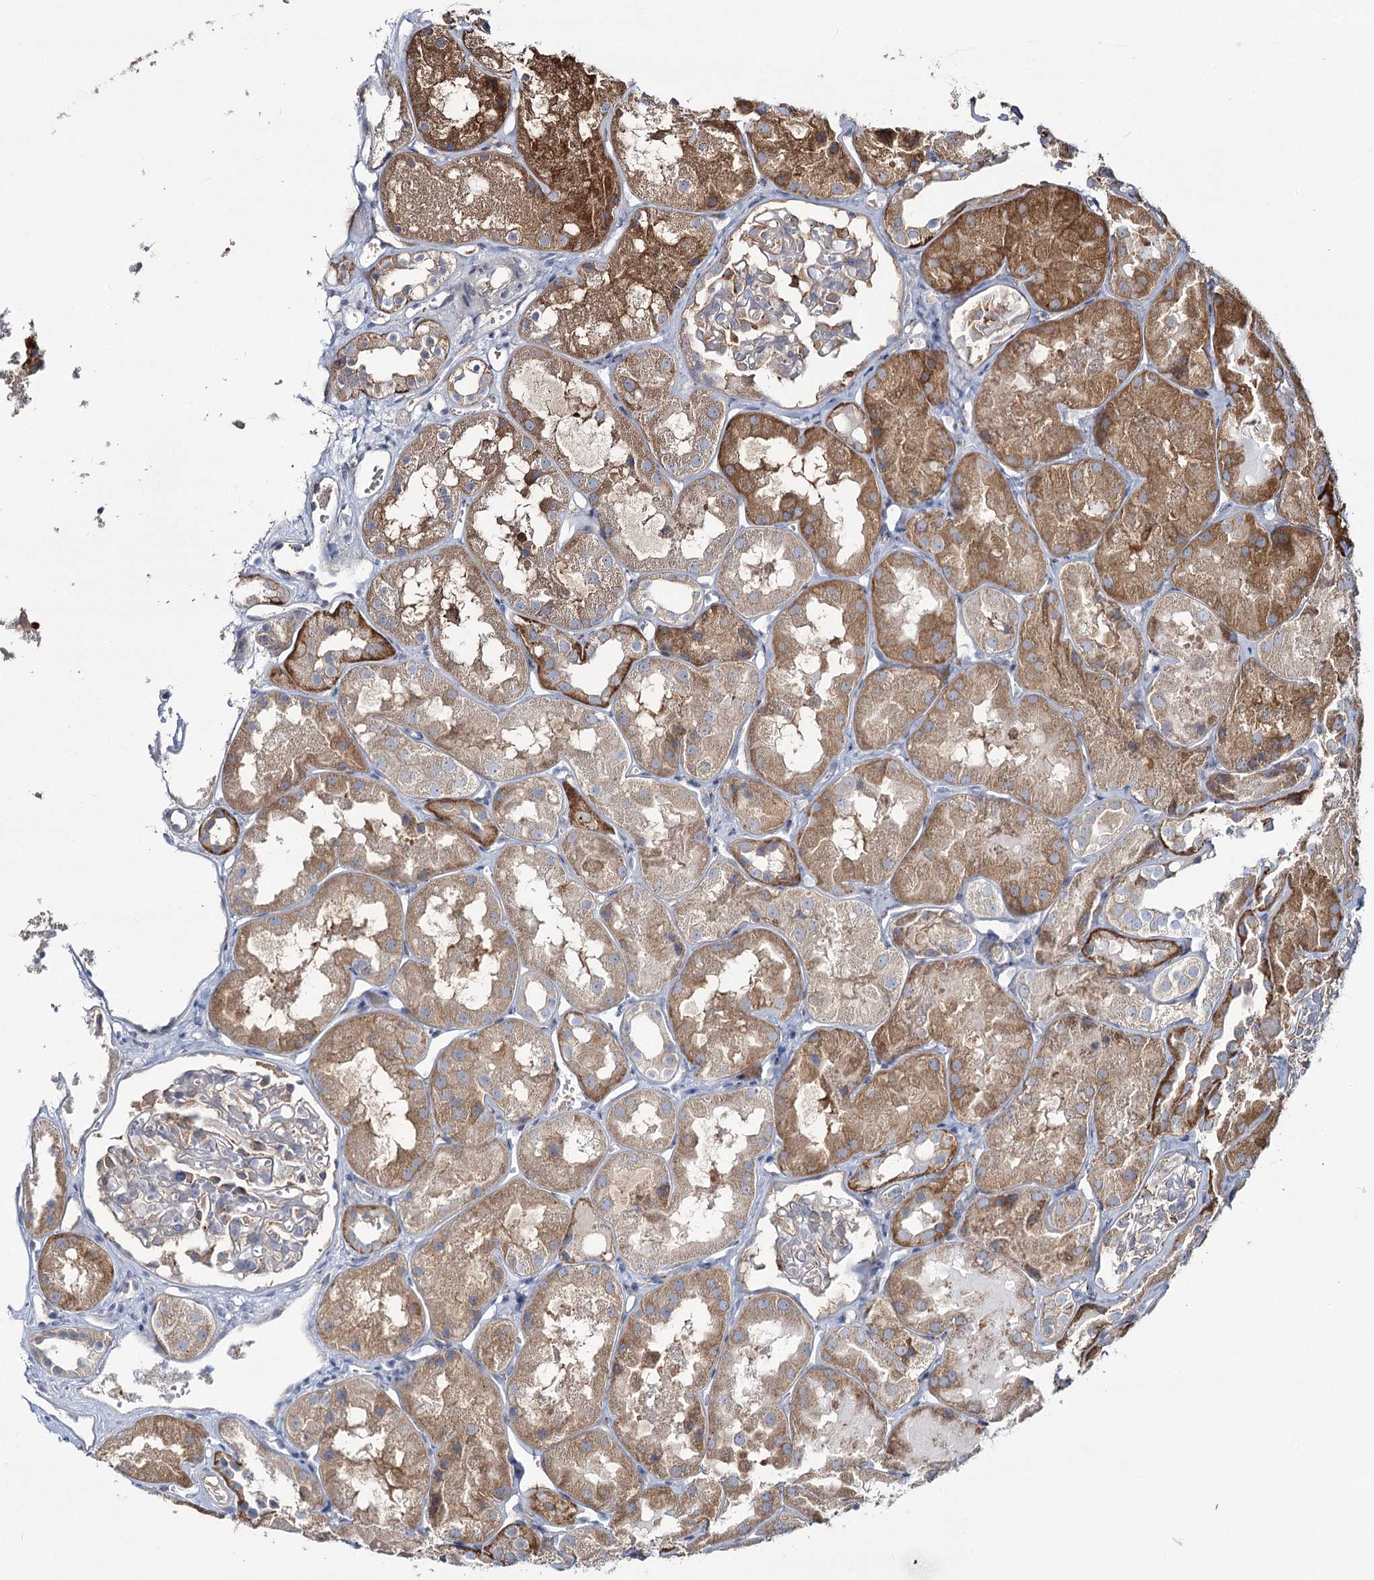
{"staining": {"intensity": "moderate", "quantity": "<25%", "location": "cytoplasmic/membranous"}, "tissue": "kidney", "cell_type": "Cells in glomeruli", "image_type": "normal", "snomed": [{"axis": "morphology", "description": "Normal tissue, NOS"}, {"axis": "topography", "description": "Kidney"}], "caption": "IHC photomicrograph of unremarkable kidney: human kidney stained using immunohistochemistry (IHC) demonstrates low levels of moderate protein expression localized specifically in the cytoplasmic/membranous of cells in glomeruli, appearing as a cytoplasmic/membranous brown color.", "gene": "POGLUT1", "patient": {"sex": "male", "age": 16}}